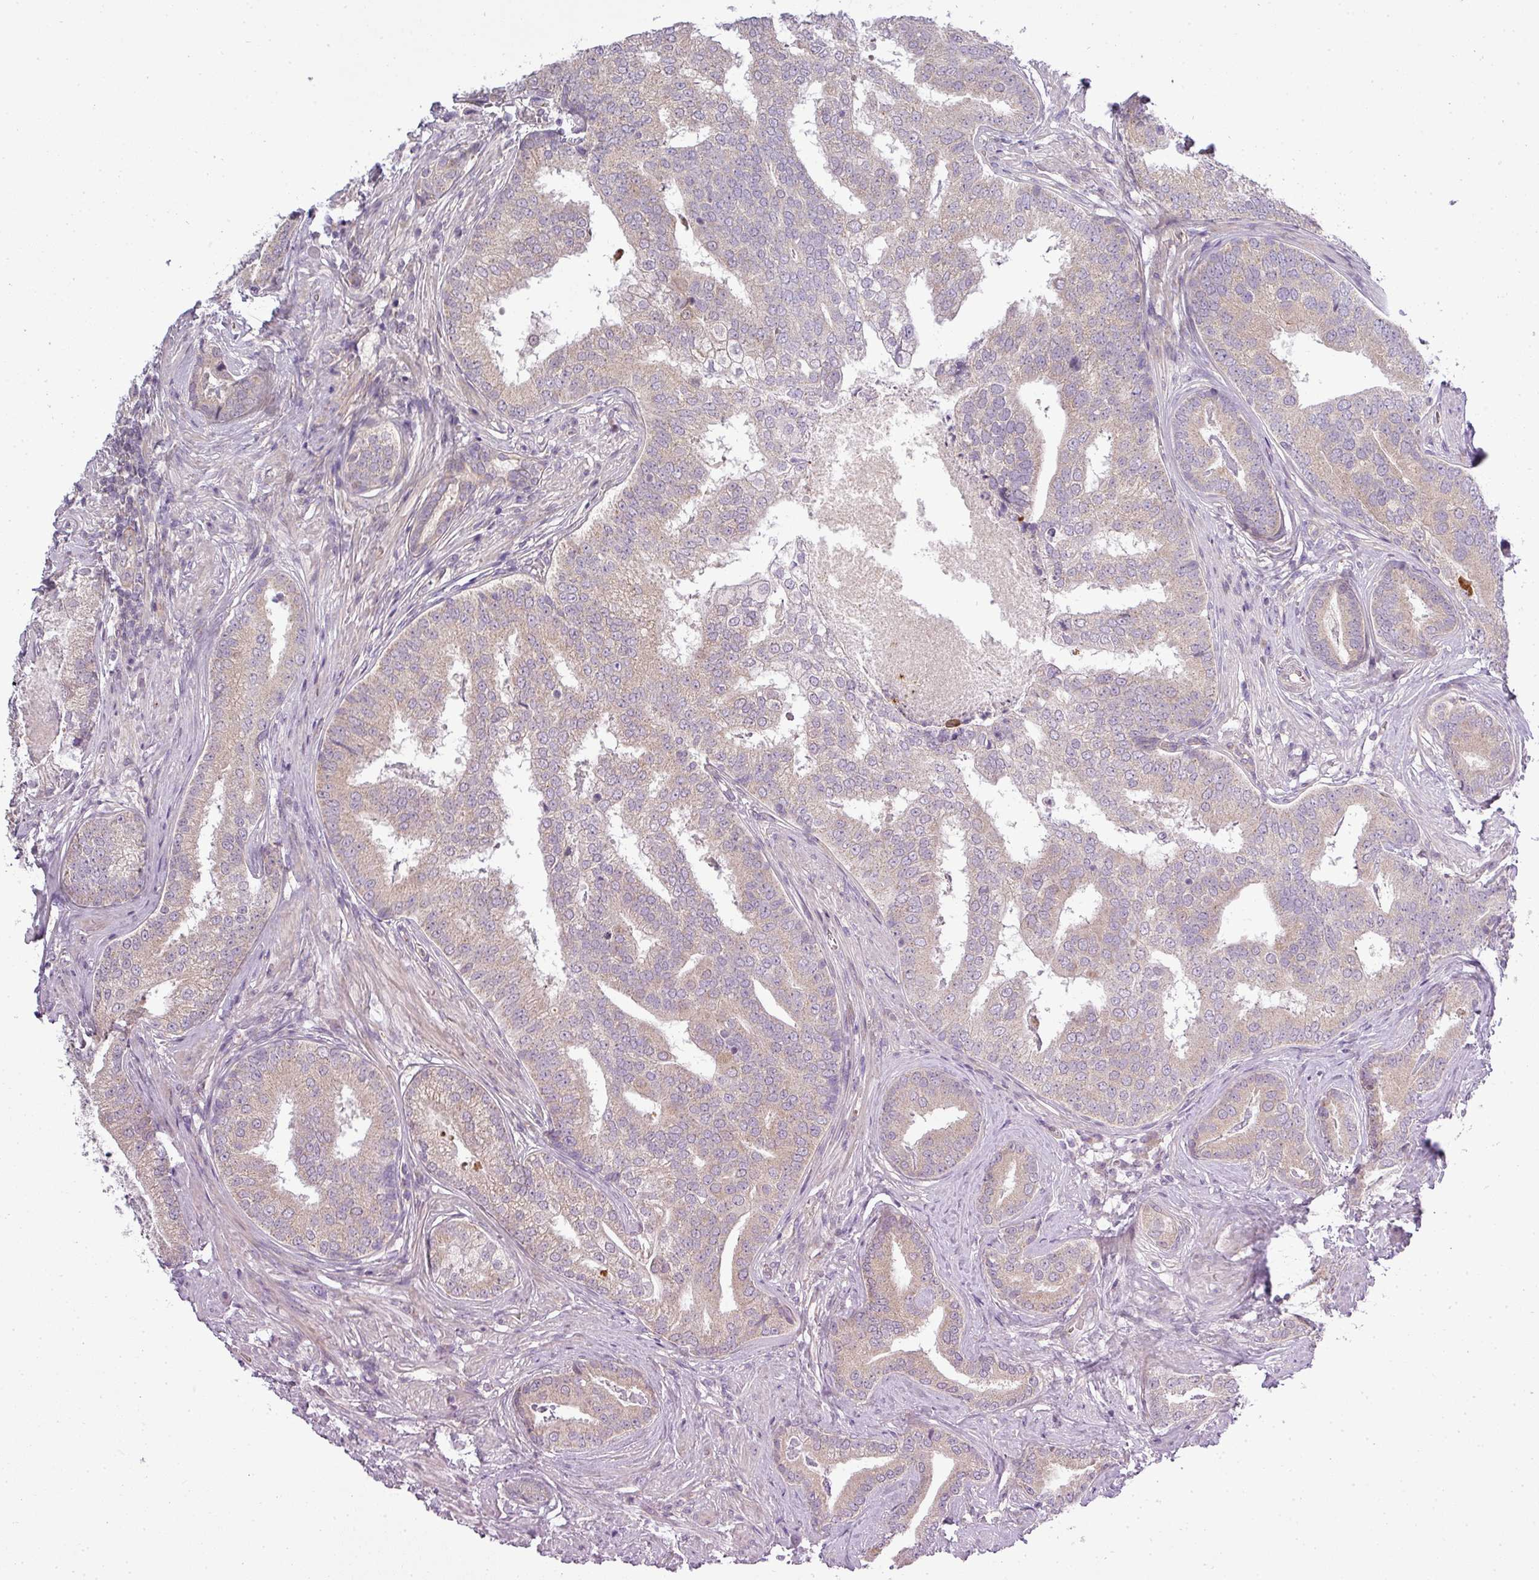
{"staining": {"intensity": "weak", "quantity": "25%-75%", "location": "cytoplasmic/membranous"}, "tissue": "prostate cancer", "cell_type": "Tumor cells", "image_type": "cancer", "snomed": [{"axis": "morphology", "description": "Adenocarcinoma, High grade"}, {"axis": "topography", "description": "Prostate"}], "caption": "Prostate cancer stained with a protein marker exhibits weak staining in tumor cells.", "gene": "ZDHHC1", "patient": {"sex": "male", "age": 55}}